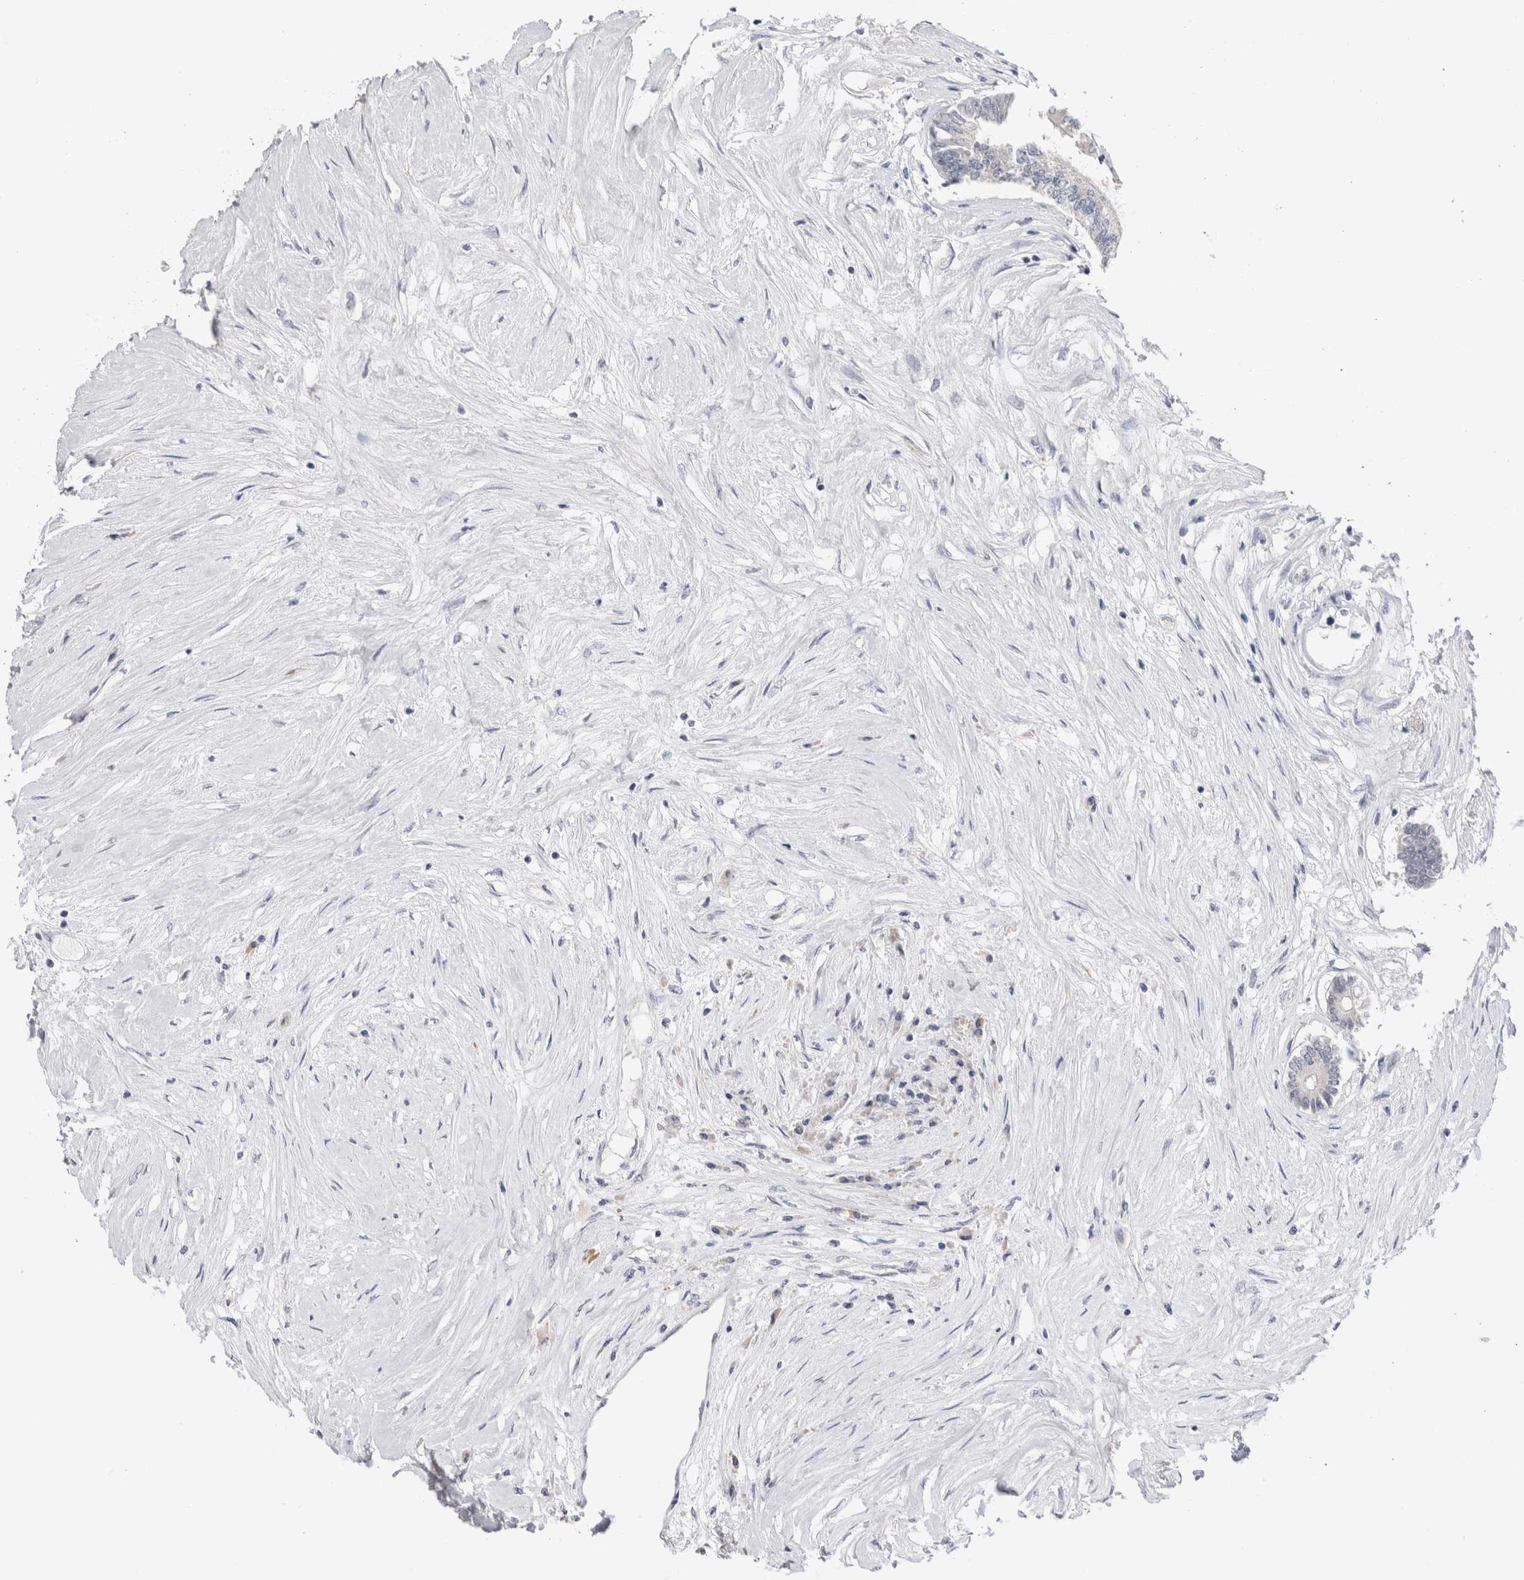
{"staining": {"intensity": "negative", "quantity": "none", "location": "none"}, "tissue": "colorectal cancer", "cell_type": "Tumor cells", "image_type": "cancer", "snomed": [{"axis": "morphology", "description": "Adenocarcinoma, NOS"}, {"axis": "topography", "description": "Rectum"}], "caption": "DAB (3,3'-diaminobenzidine) immunohistochemical staining of adenocarcinoma (colorectal) demonstrates no significant expression in tumor cells.", "gene": "CRYBG1", "patient": {"sex": "male", "age": 63}}